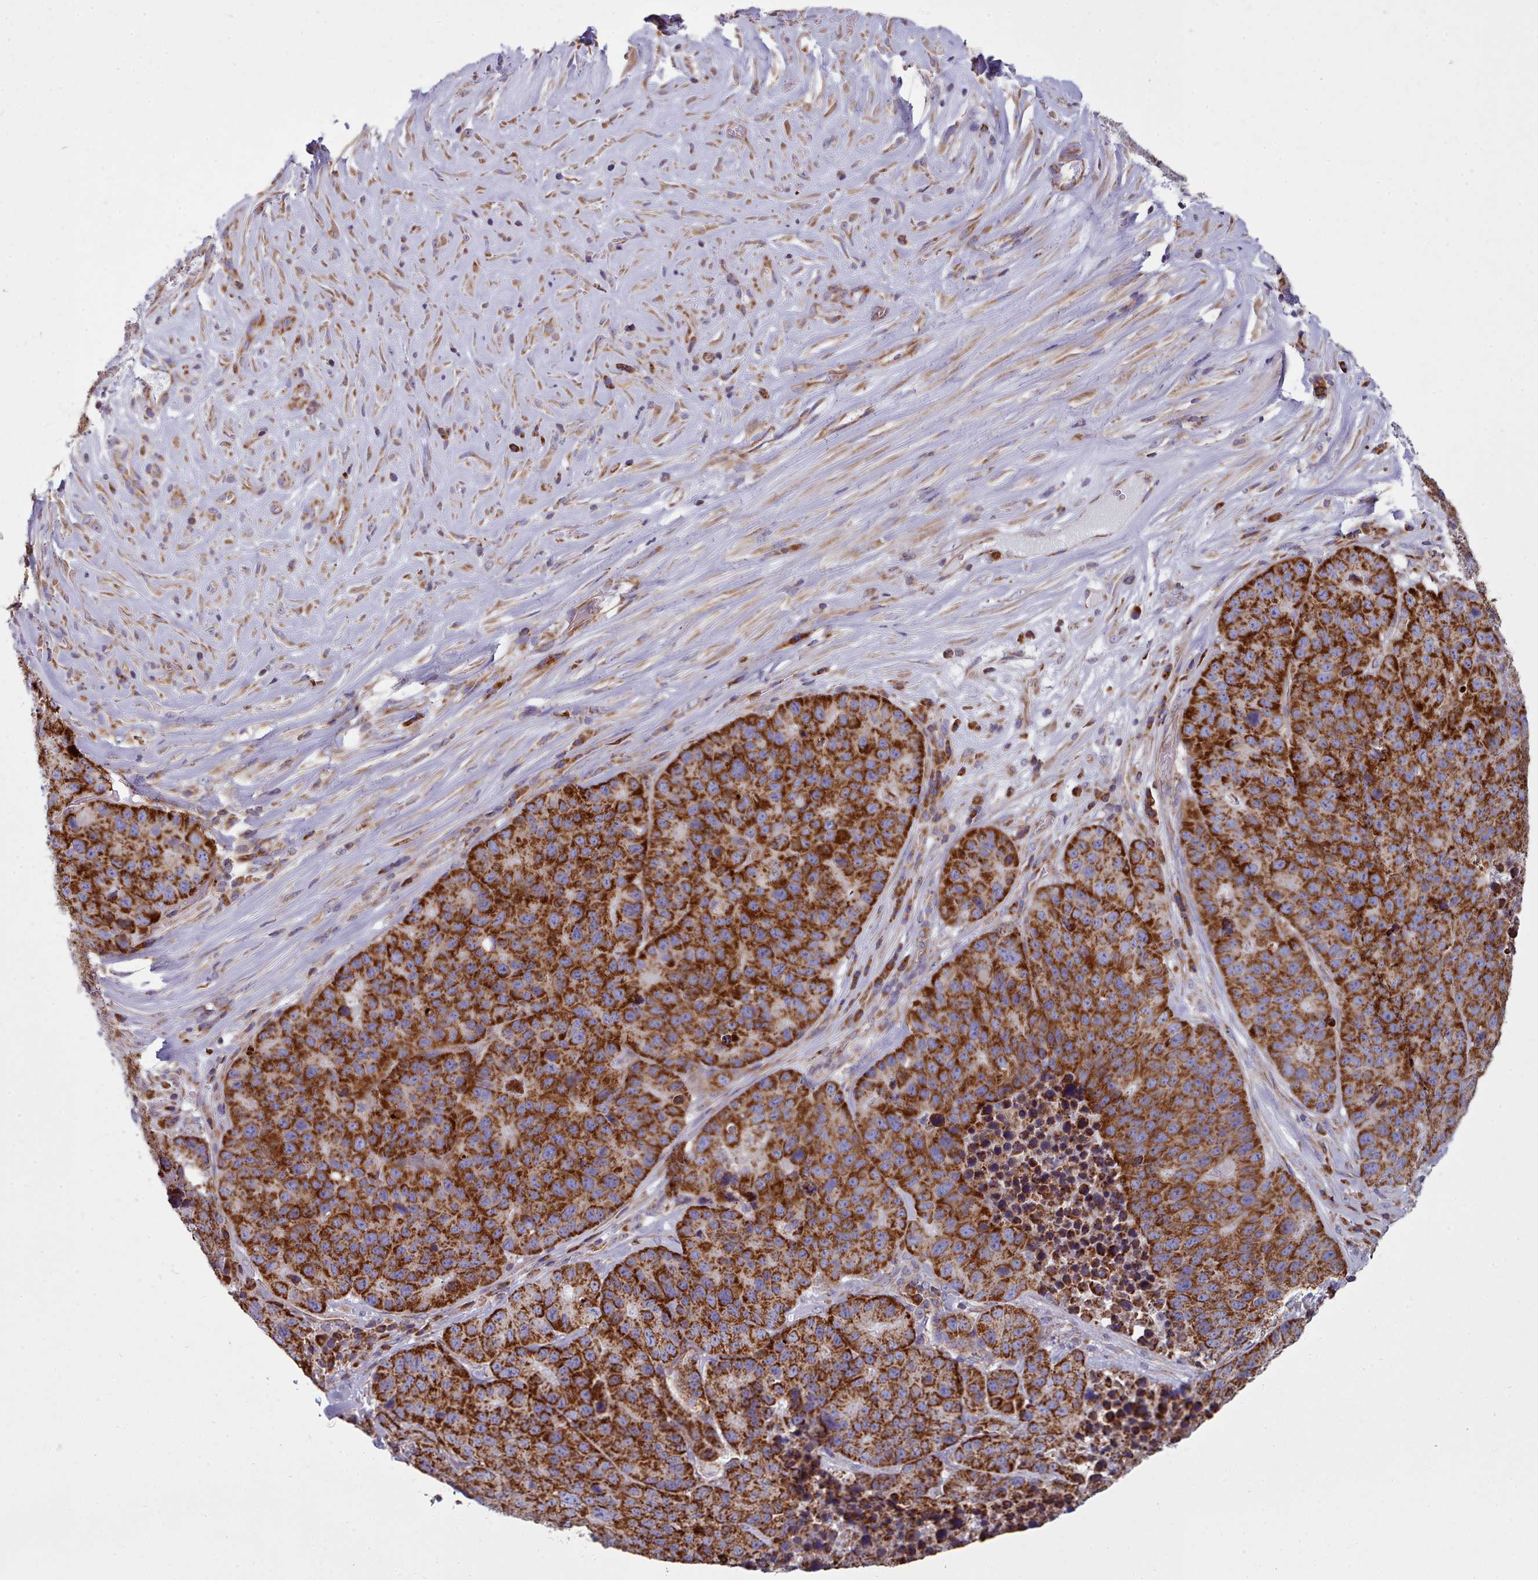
{"staining": {"intensity": "strong", "quantity": ">75%", "location": "cytoplasmic/membranous"}, "tissue": "stomach cancer", "cell_type": "Tumor cells", "image_type": "cancer", "snomed": [{"axis": "morphology", "description": "Adenocarcinoma, NOS"}, {"axis": "topography", "description": "Stomach"}], "caption": "Immunohistochemical staining of human stomach cancer displays high levels of strong cytoplasmic/membranous protein staining in approximately >75% of tumor cells.", "gene": "SRP54", "patient": {"sex": "male", "age": 71}}